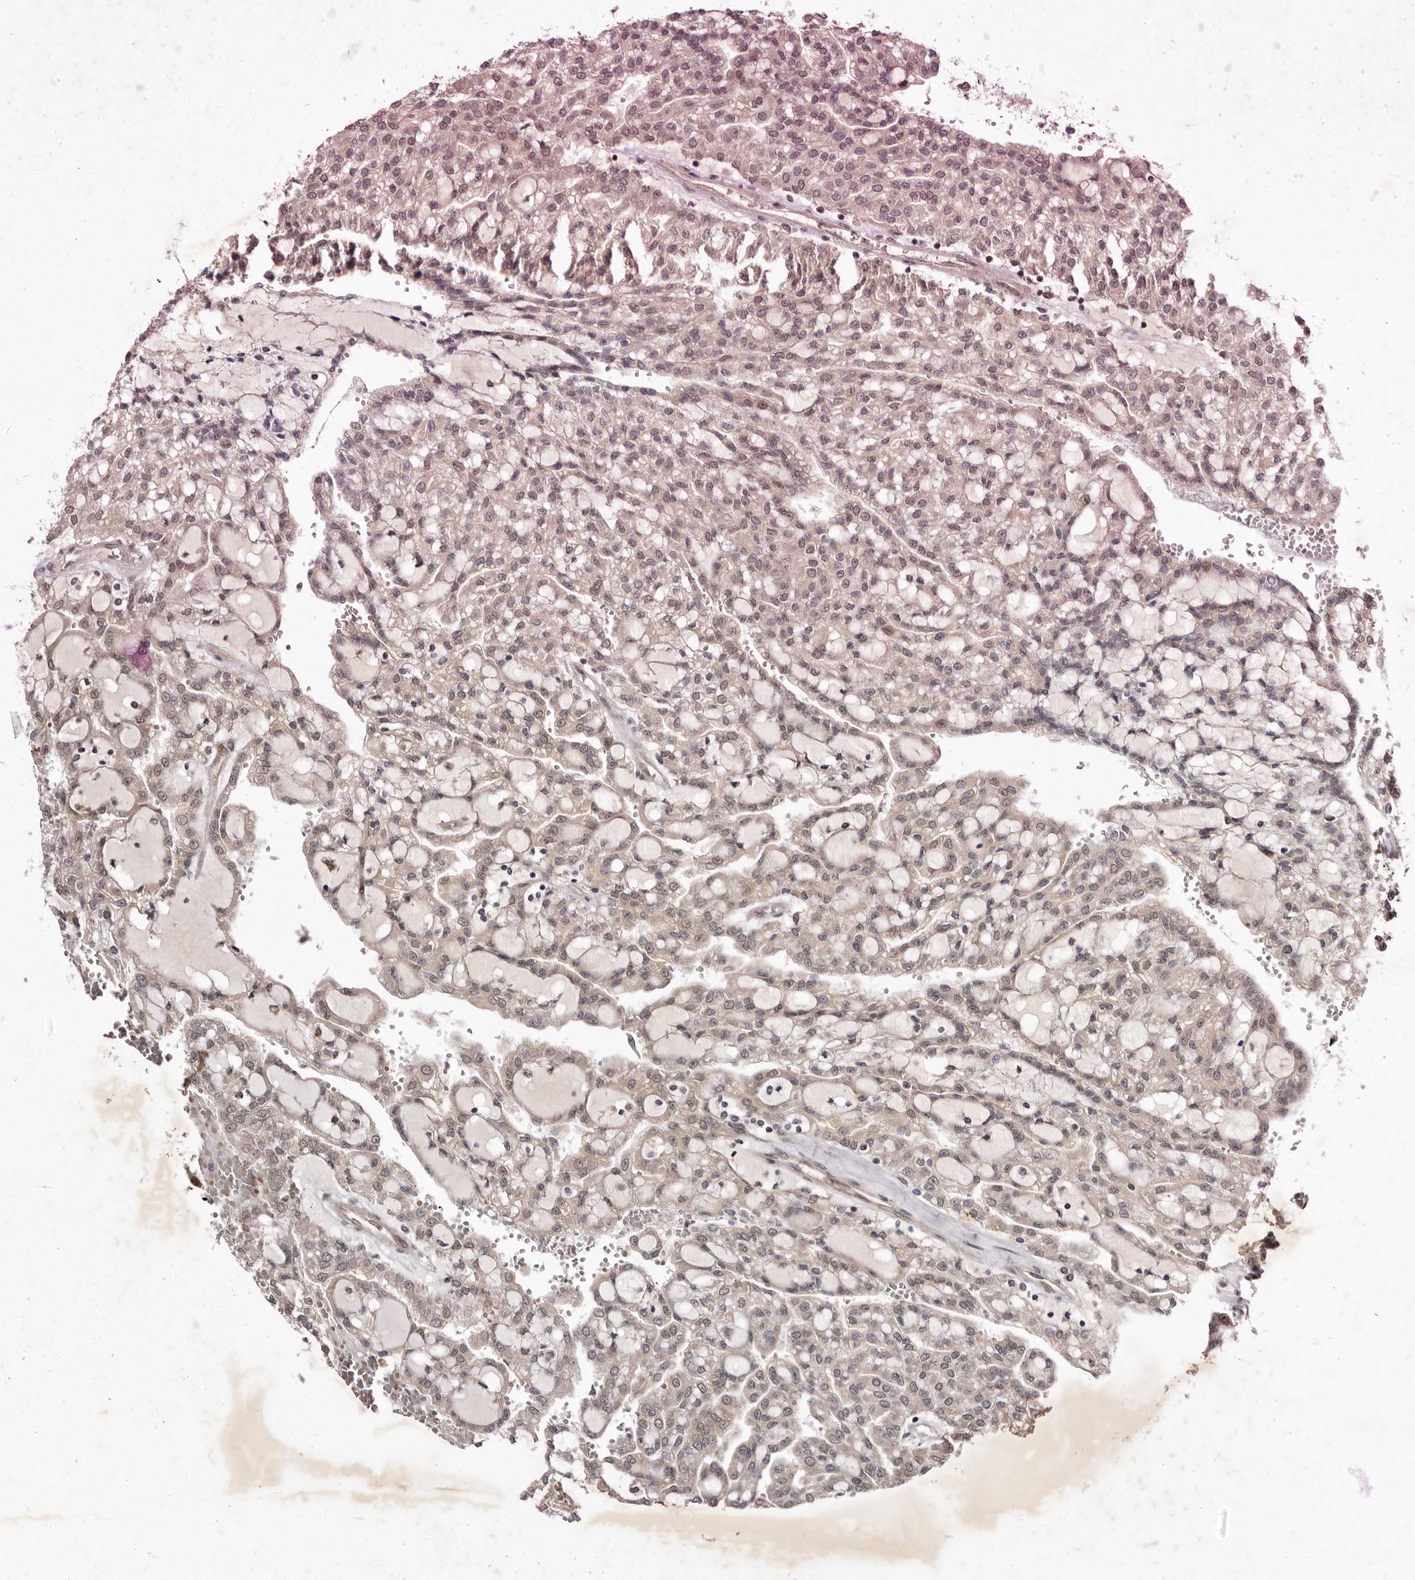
{"staining": {"intensity": "weak", "quantity": ">75%", "location": "cytoplasmic/membranous,nuclear"}, "tissue": "renal cancer", "cell_type": "Tumor cells", "image_type": "cancer", "snomed": [{"axis": "morphology", "description": "Adenocarcinoma, NOS"}, {"axis": "topography", "description": "Kidney"}], "caption": "Adenocarcinoma (renal) stained for a protein (brown) shows weak cytoplasmic/membranous and nuclear positive expression in about >75% of tumor cells.", "gene": "ABL1", "patient": {"sex": "male", "age": 63}}